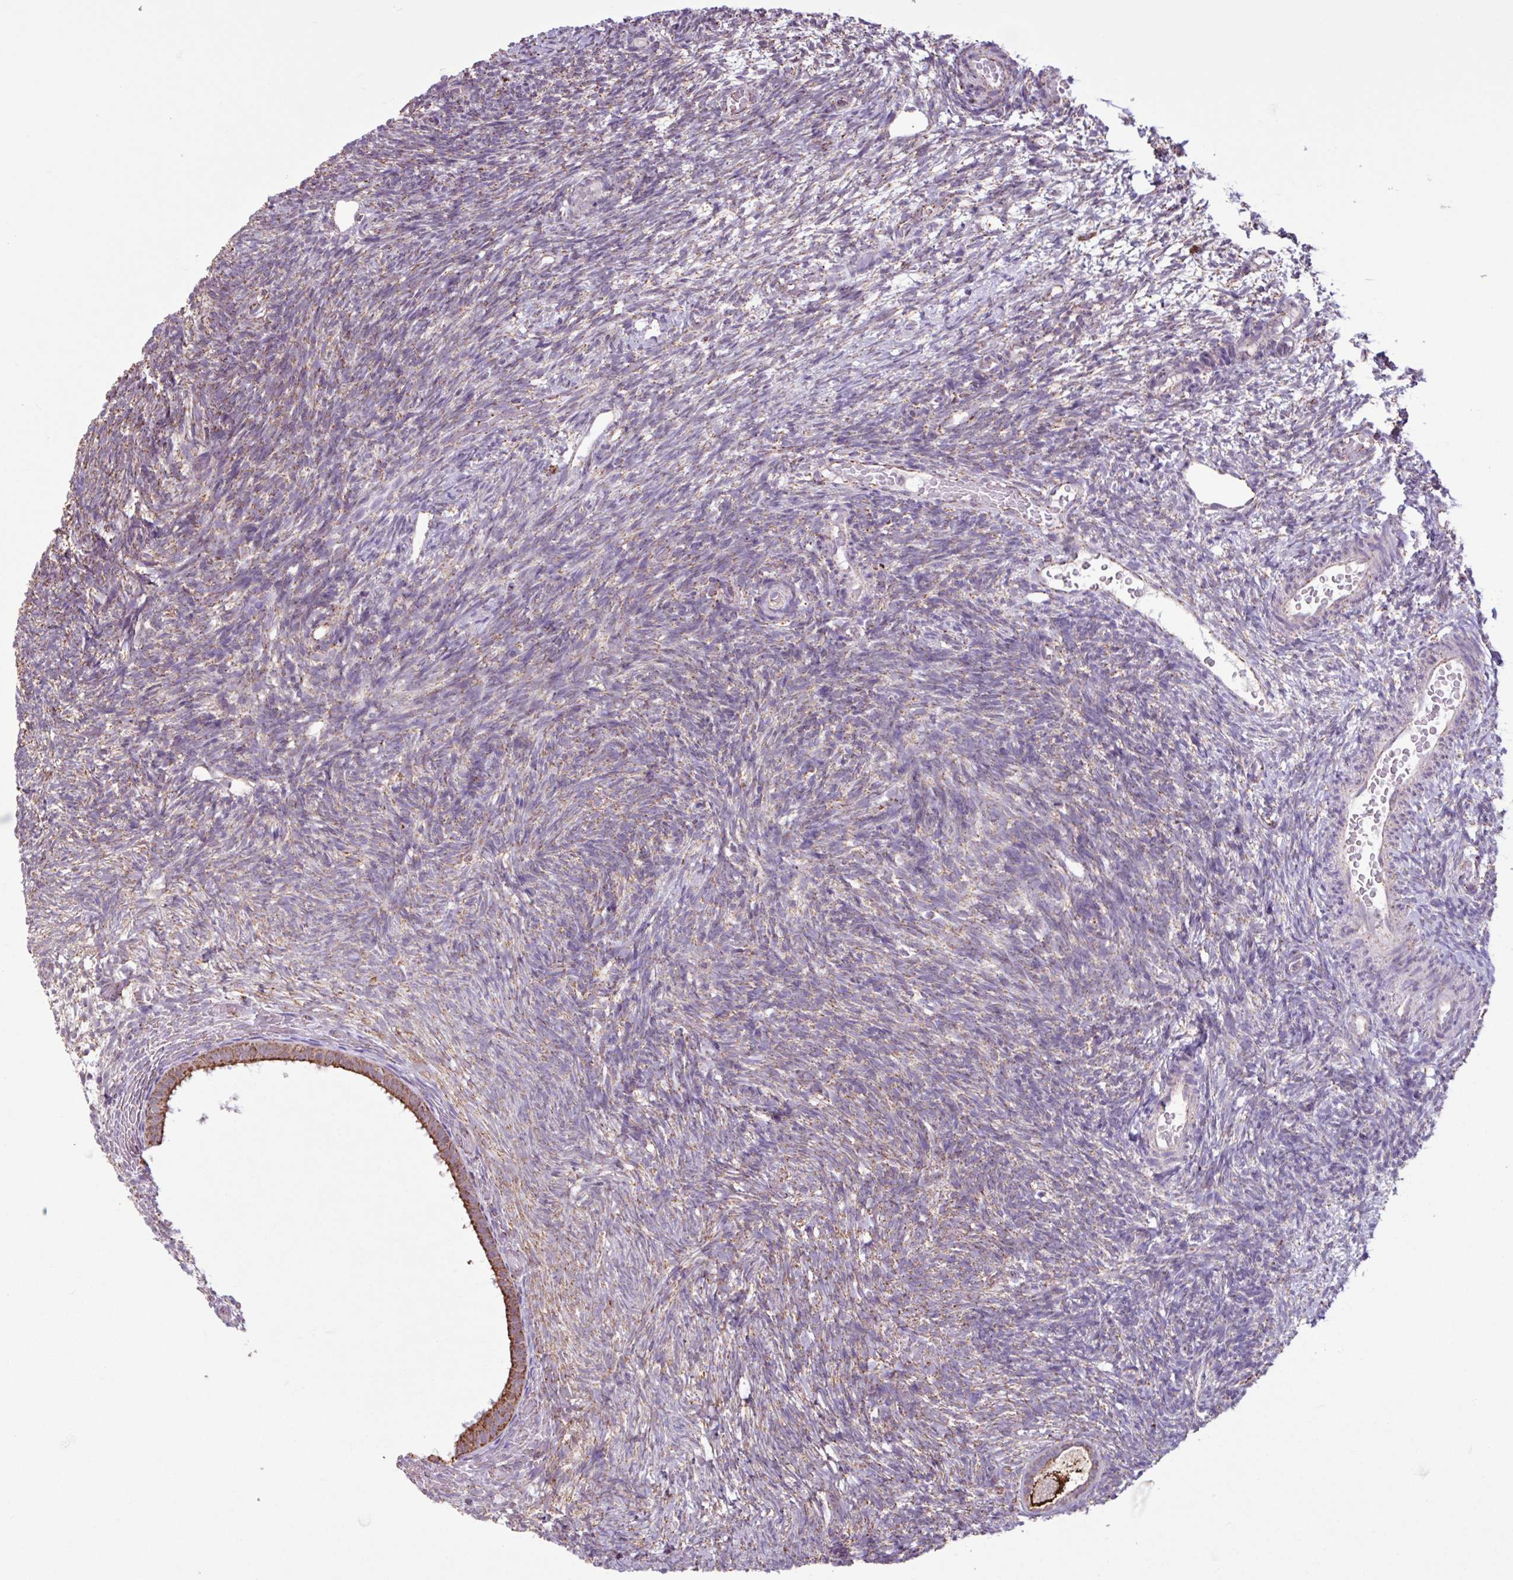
{"staining": {"intensity": "strong", "quantity": ">75%", "location": "cytoplasmic/membranous"}, "tissue": "ovary", "cell_type": "Follicle cells", "image_type": "normal", "snomed": [{"axis": "morphology", "description": "Normal tissue, NOS"}, {"axis": "topography", "description": "Ovary"}], "caption": "Protein staining of normal ovary displays strong cytoplasmic/membranous positivity in about >75% of follicle cells.", "gene": "ALG8", "patient": {"sex": "female", "age": 39}}